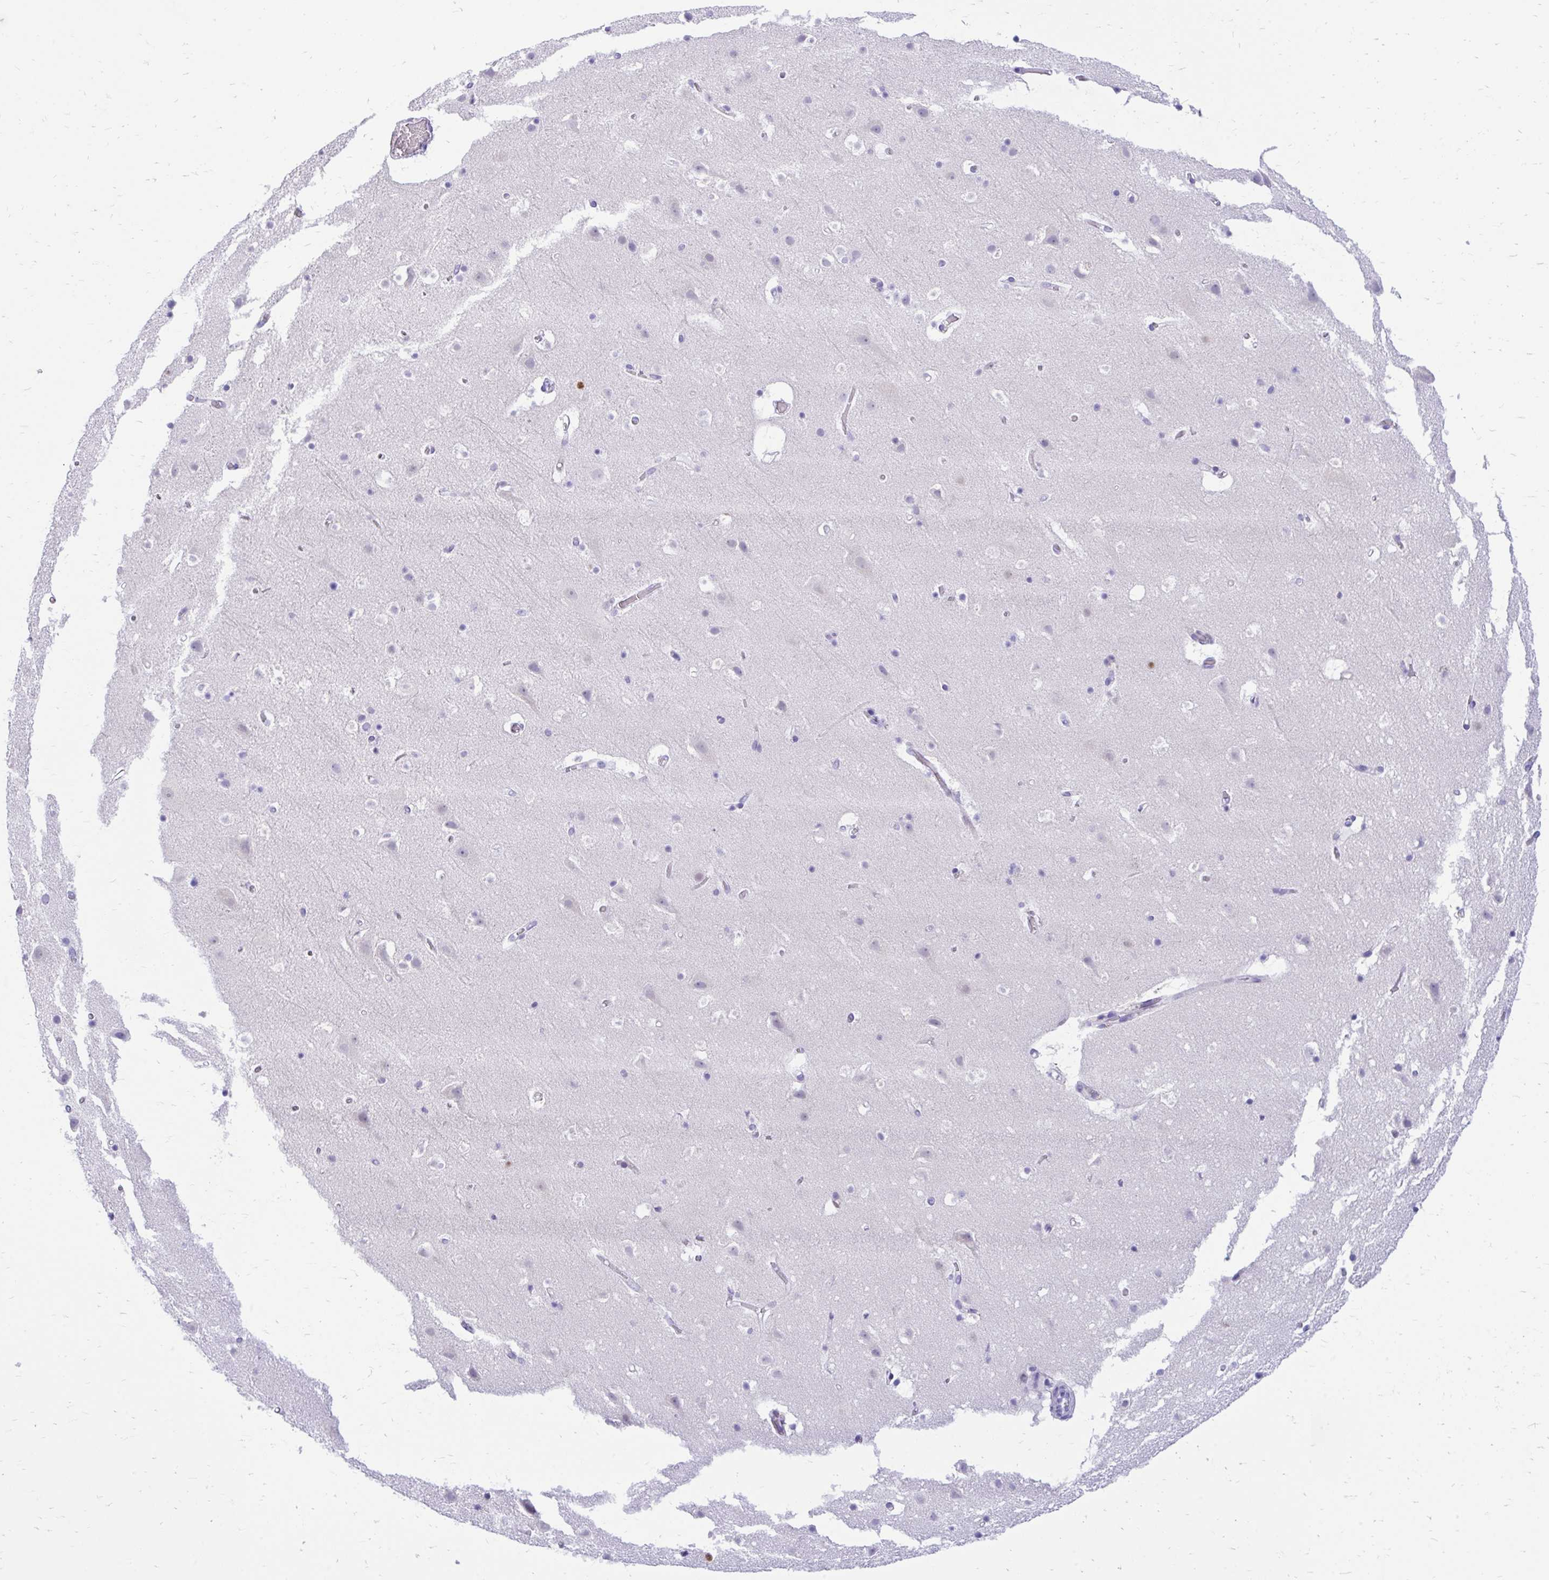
{"staining": {"intensity": "negative", "quantity": "none", "location": "none"}, "tissue": "cerebral cortex", "cell_type": "Endothelial cells", "image_type": "normal", "snomed": [{"axis": "morphology", "description": "Normal tissue, NOS"}, {"axis": "topography", "description": "Cerebral cortex"}], "caption": "This is a photomicrograph of IHC staining of normal cerebral cortex, which shows no expression in endothelial cells. (DAB (3,3'-diaminobenzidine) immunohistochemistry visualized using brightfield microscopy, high magnification).", "gene": "GLB1L2", "patient": {"sex": "female", "age": 42}}